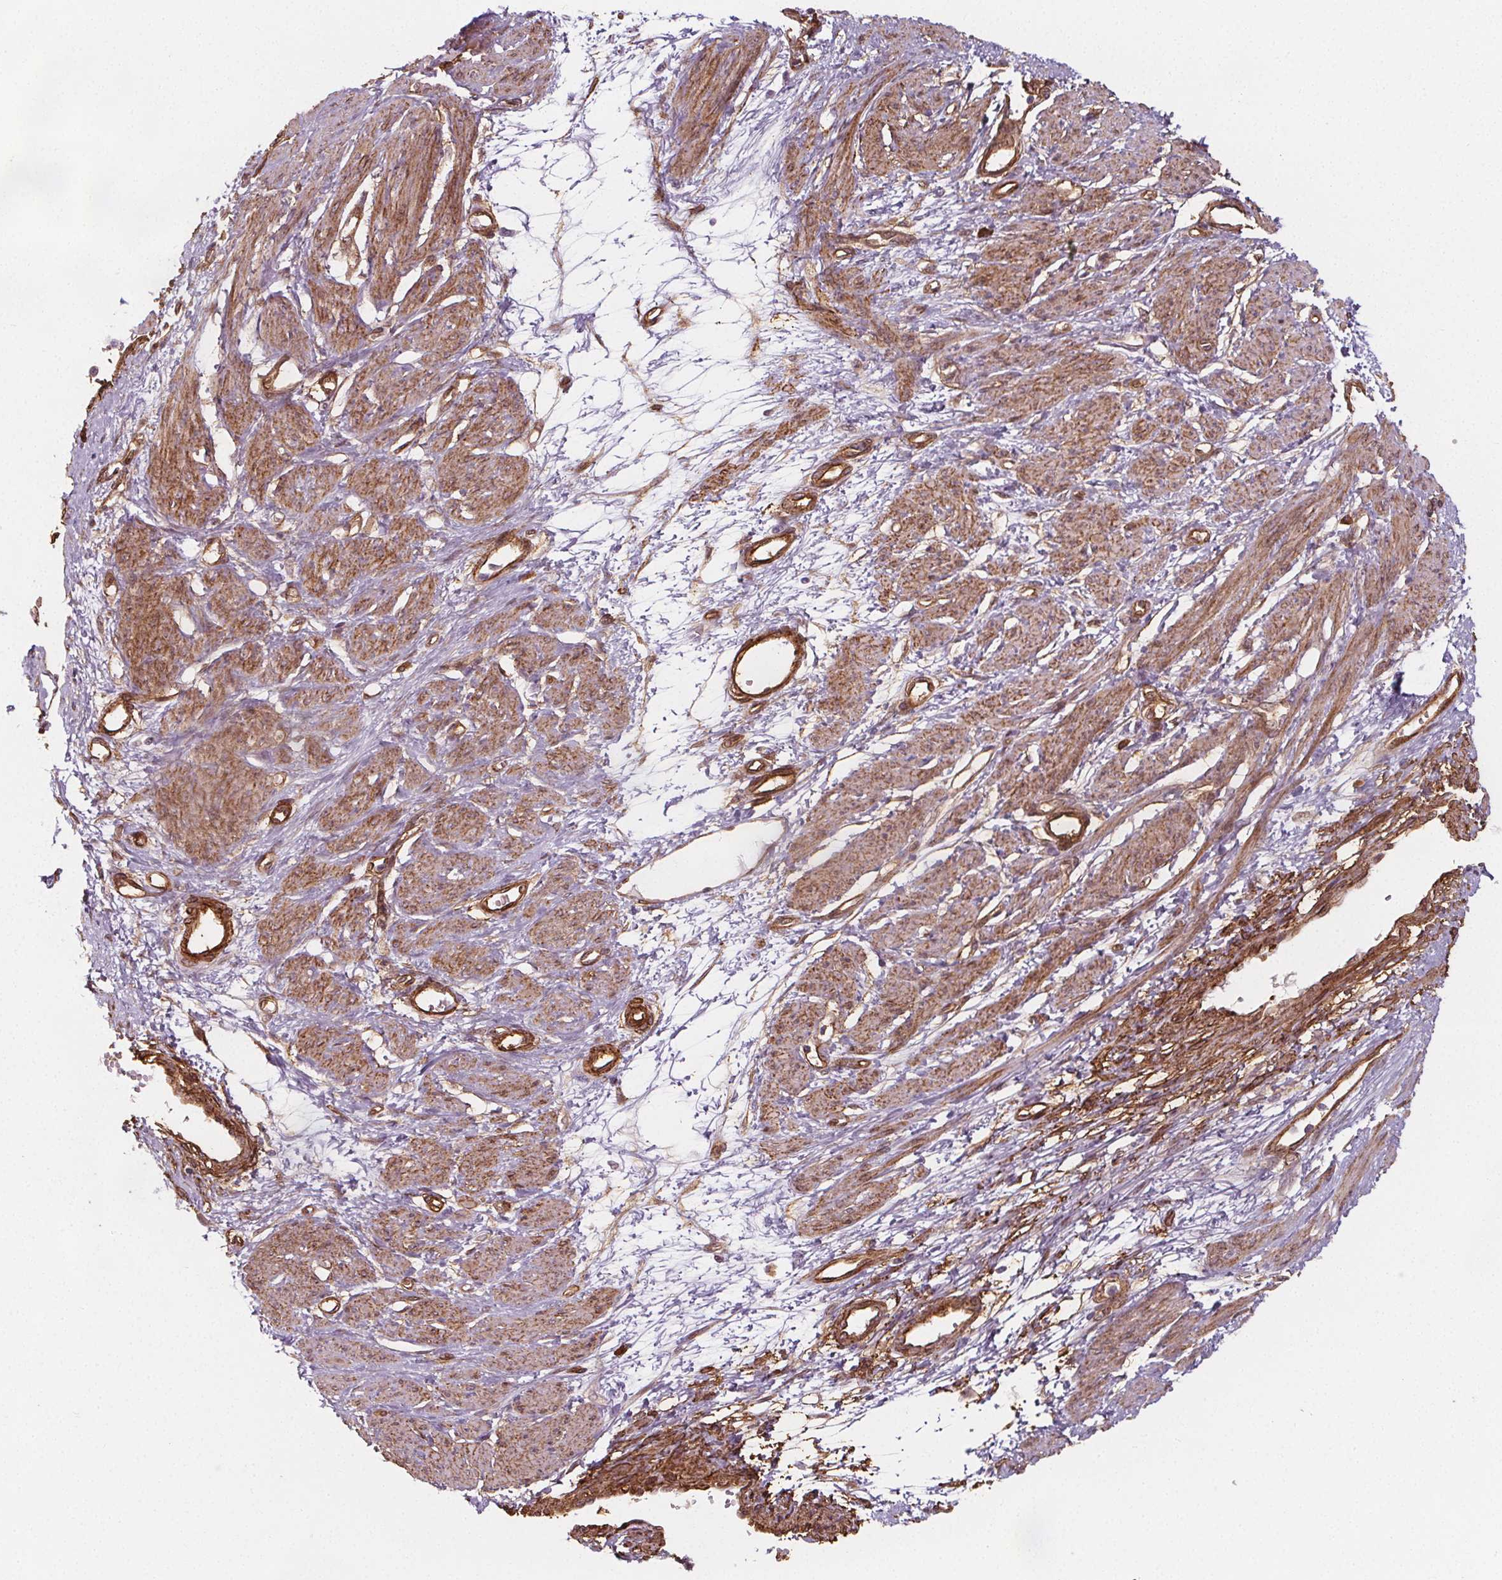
{"staining": {"intensity": "strong", "quantity": ">75%", "location": "cytoplasmic/membranous"}, "tissue": "smooth muscle", "cell_type": "Smooth muscle cells", "image_type": "normal", "snomed": [{"axis": "morphology", "description": "Normal tissue, NOS"}, {"axis": "topography", "description": "Smooth muscle"}, {"axis": "topography", "description": "Uterus"}], "caption": "Protein expression analysis of unremarkable human smooth muscle reveals strong cytoplasmic/membranous positivity in about >75% of smooth muscle cells. Using DAB (3,3'-diaminobenzidine) (brown) and hematoxylin (blue) stains, captured at high magnification using brightfield microscopy.", "gene": "HAS1", "patient": {"sex": "female", "age": 39}}